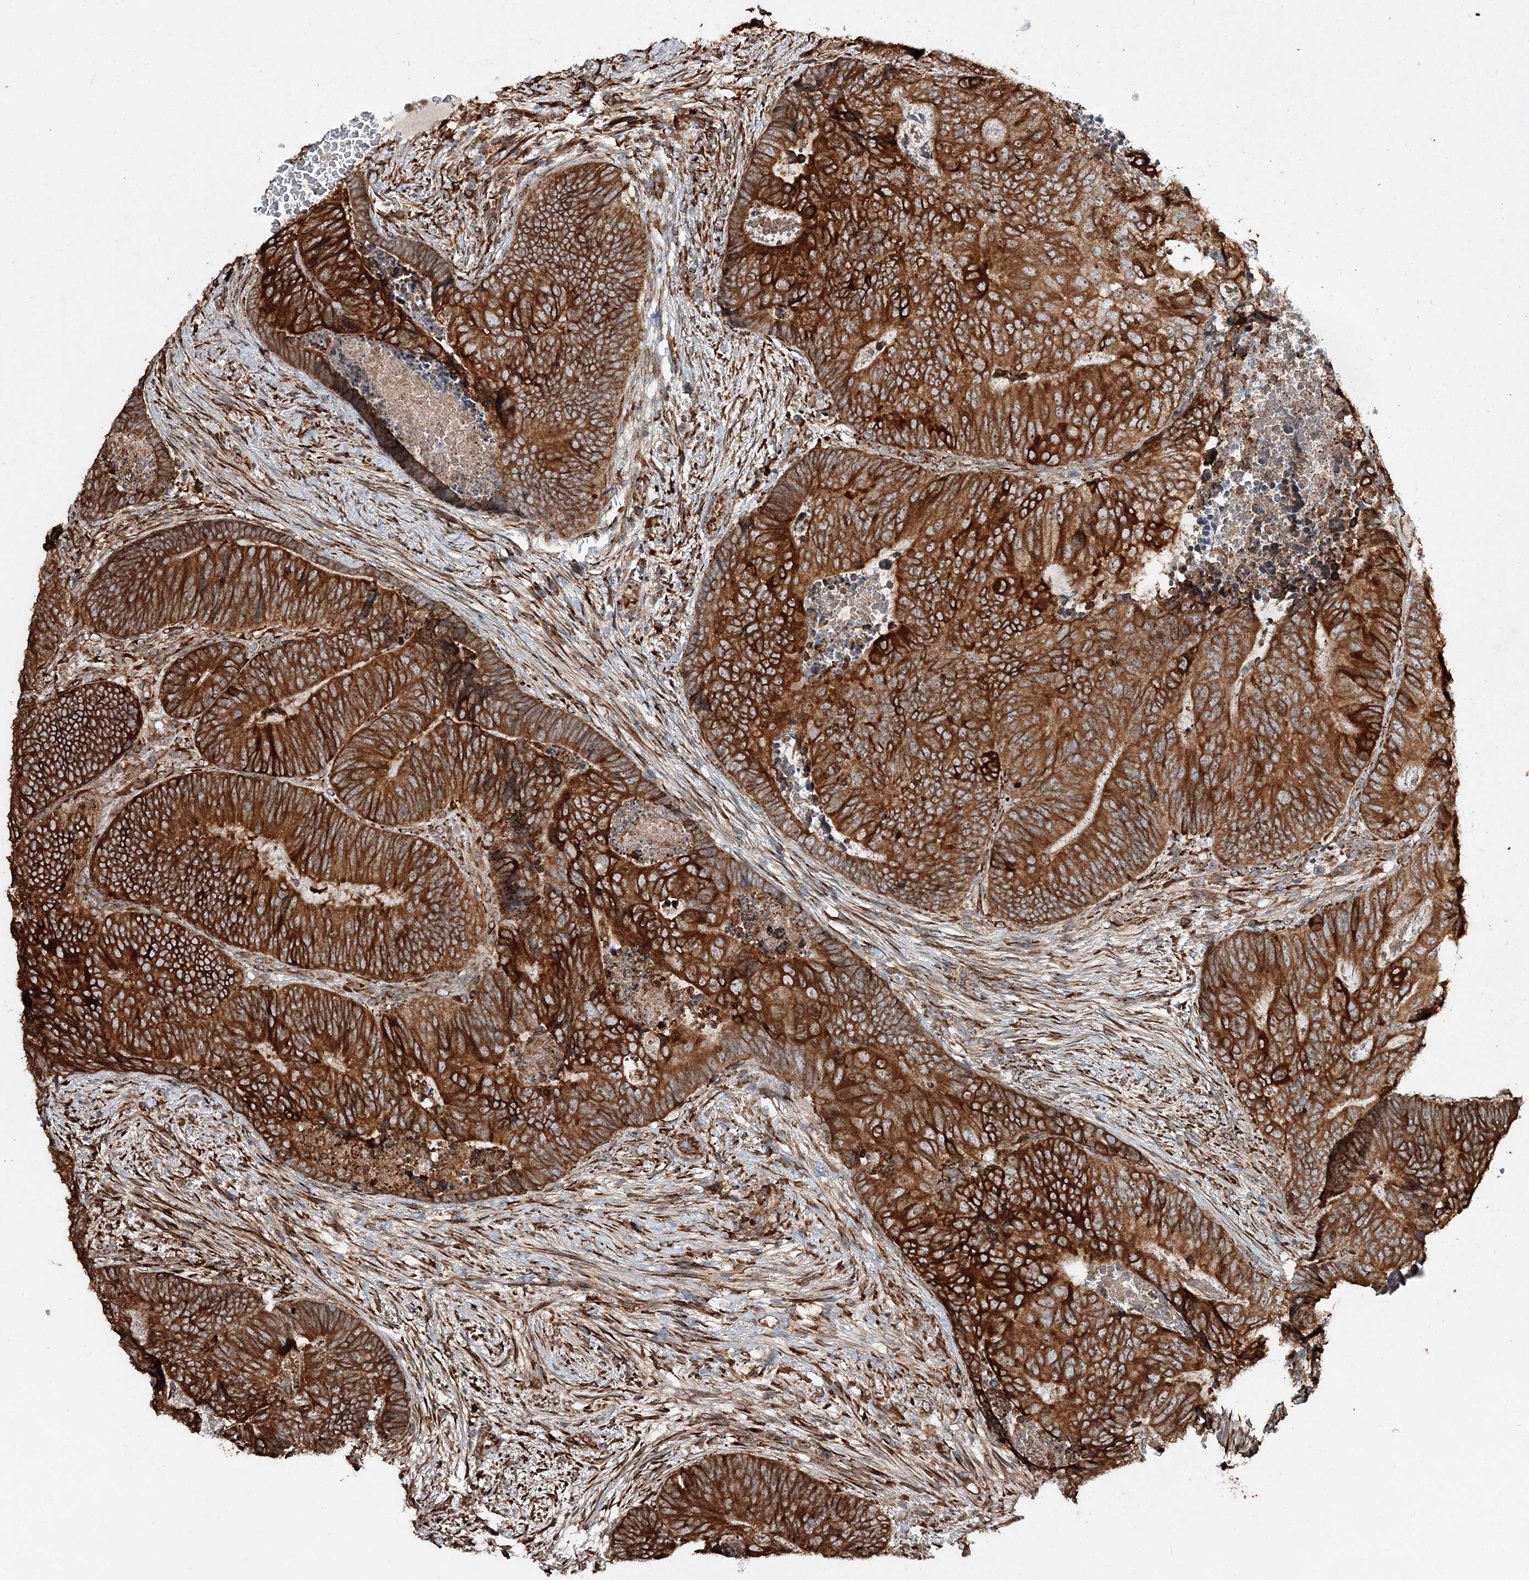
{"staining": {"intensity": "strong", "quantity": ">75%", "location": "cytoplasmic/membranous"}, "tissue": "colorectal cancer", "cell_type": "Tumor cells", "image_type": "cancer", "snomed": [{"axis": "morphology", "description": "Adenocarcinoma, NOS"}, {"axis": "topography", "description": "Colon"}], "caption": "Human adenocarcinoma (colorectal) stained with a protein marker shows strong staining in tumor cells.", "gene": "SCRN3", "patient": {"sex": "female", "age": 67}}